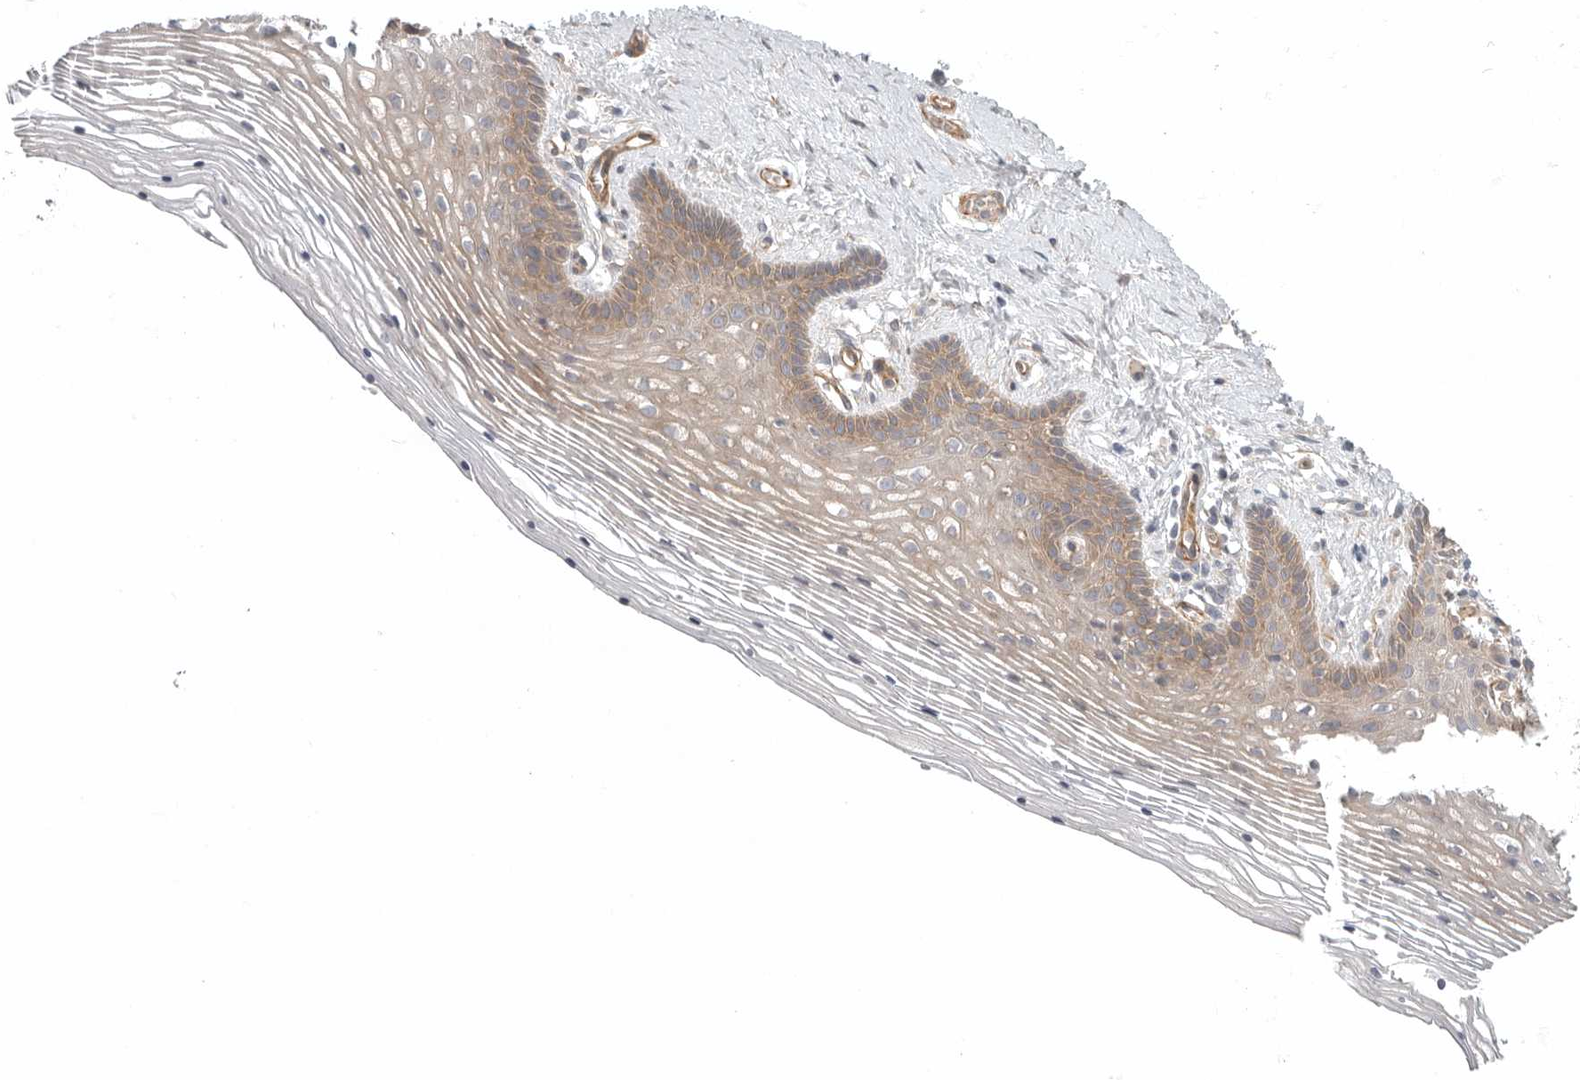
{"staining": {"intensity": "moderate", "quantity": "25%-75%", "location": "cytoplasmic/membranous"}, "tissue": "vagina", "cell_type": "Squamous epithelial cells", "image_type": "normal", "snomed": [{"axis": "morphology", "description": "Normal tissue, NOS"}, {"axis": "topography", "description": "Vagina"}], "caption": "High-power microscopy captured an IHC image of normal vagina, revealing moderate cytoplasmic/membranous expression in about 25%-75% of squamous epithelial cells.", "gene": "LONRF1", "patient": {"sex": "female", "age": 32}}